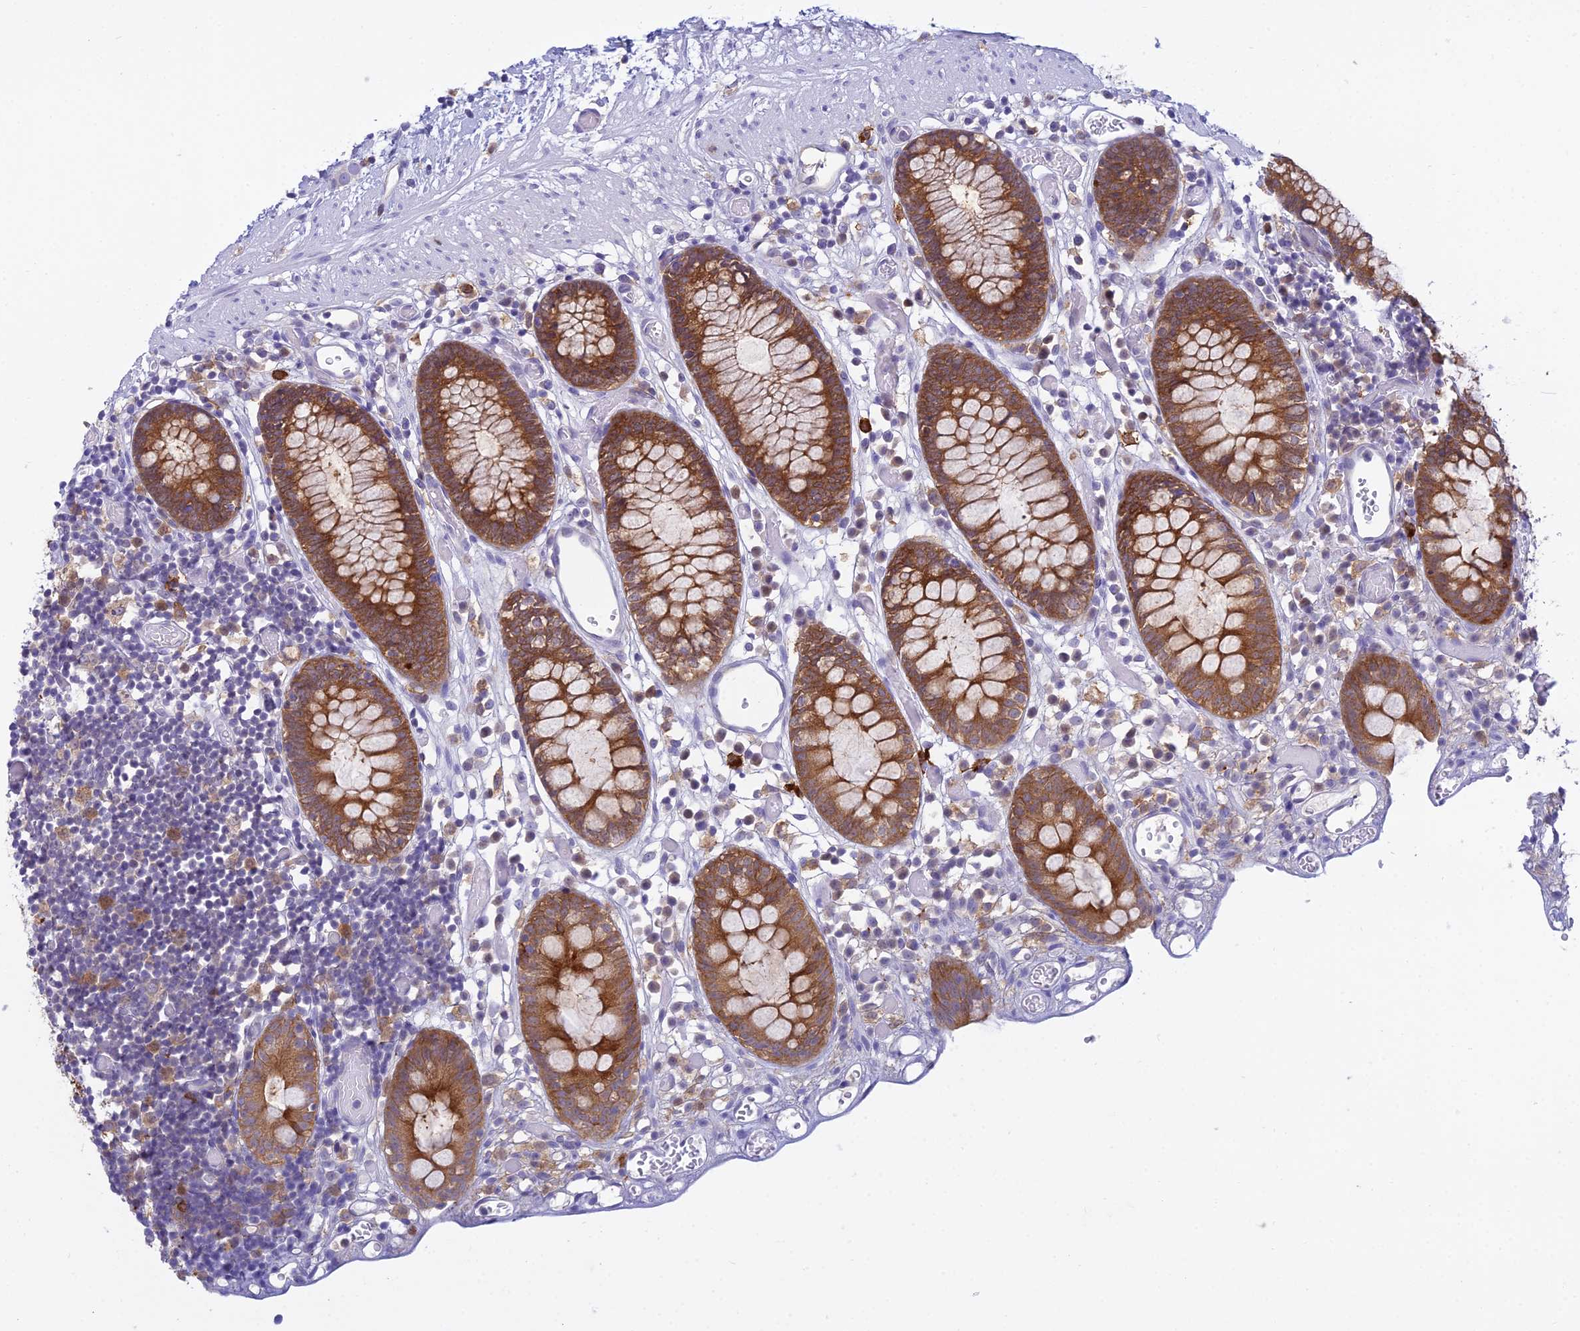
{"staining": {"intensity": "negative", "quantity": "none", "location": "none"}, "tissue": "colon", "cell_type": "Endothelial cells", "image_type": "normal", "snomed": [{"axis": "morphology", "description": "Normal tissue, NOS"}, {"axis": "topography", "description": "Colon"}], "caption": "Immunohistochemical staining of normal colon exhibits no significant positivity in endothelial cells.", "gene": "UBE2G1", "patient": {"sex": "male", "age": 14}}